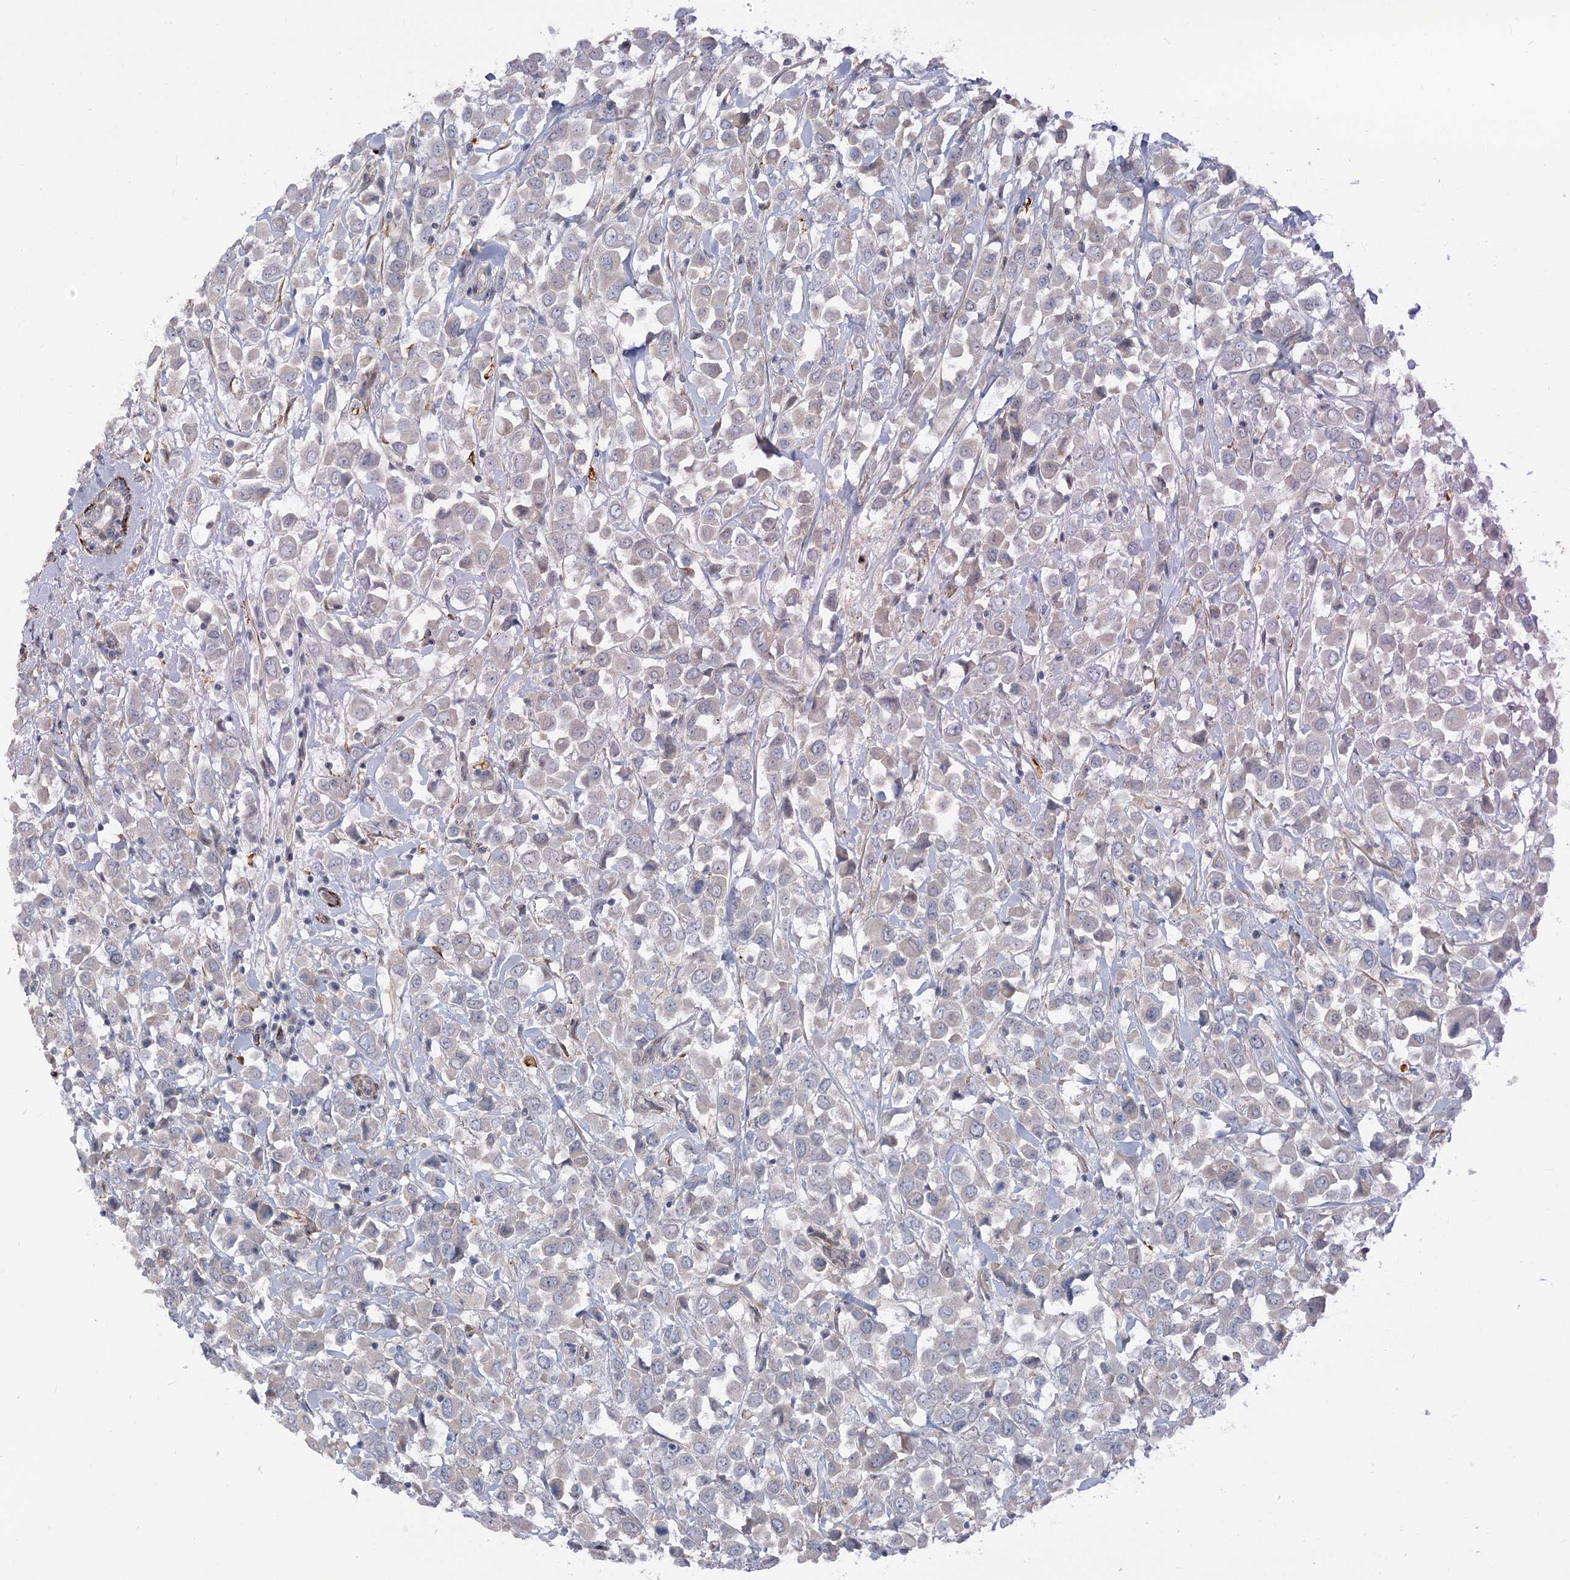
{"staining": {"intensity": "negative", "quantity": "none", "location": "none"}, "tissue": "breast cancer", "cell_type": "Tumor cells", "image_type": "cancer", "snomed": [{"axis": "morphology", "description": "Duct carcinoma"}, {"axis": "topography", "description": "Breast"}], "caption": "IHC image of neoplastic tissue: breast cancer stained with DAB reveals no significant protein positivity in tumor cells.", "gene": "ARSI", "patient": {"sex": "female", "age": 61}}